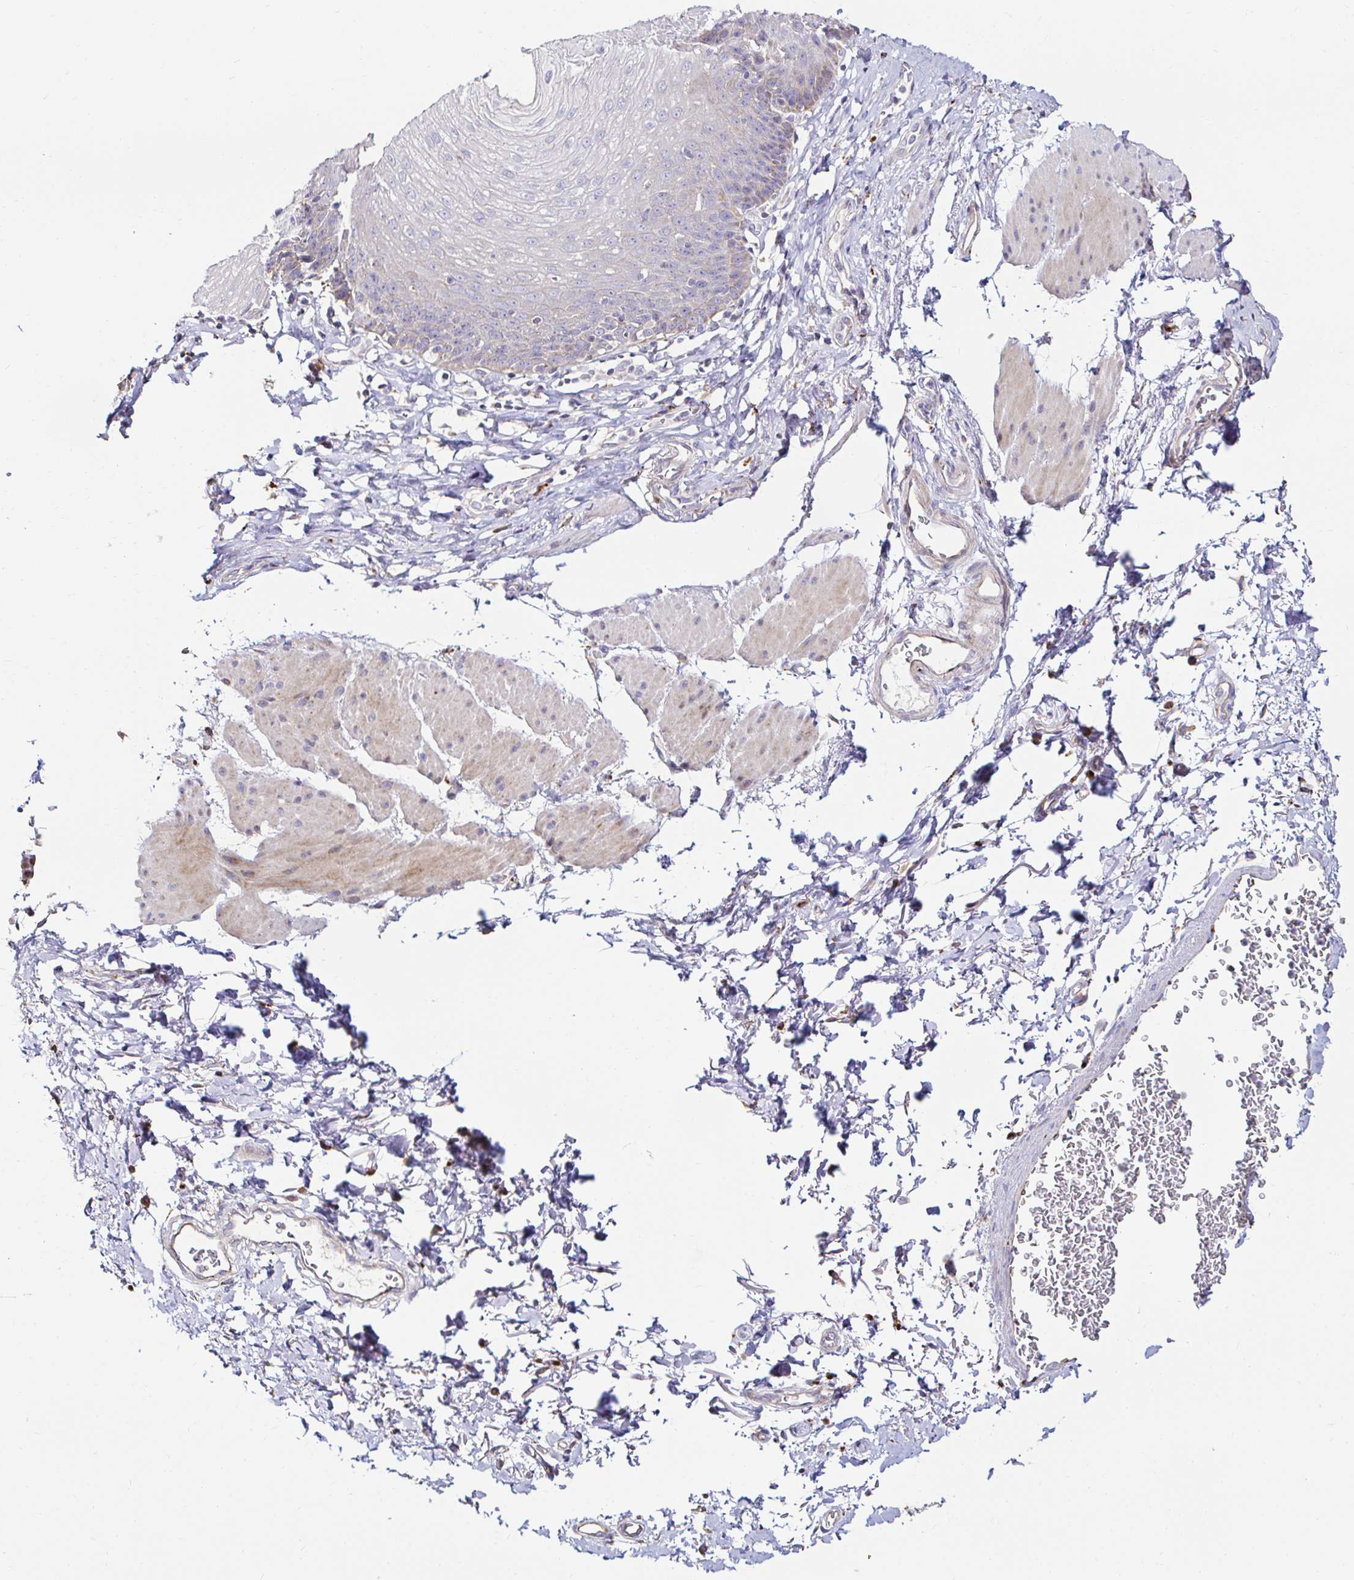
{"staining": {"intensity": "negative", "quantity": "none", "location": "none"}, "tissue": "esophagus", "cell_type": "Squamous epithelial cells", "image_type": "normal", "snomed": [{"axis": "morphology", "description": "Normal tissue, NOS"}, {"axis": "topography", "description": "Esophagus"}], "caption": "Esophagus was stained to show a protein in brown. There is no significant positivity in squamous epithelial cells. The staining is performed using DAB brown chromogen with nuclei counter-stained in using hematoxylin.", "gene": "GALNS", "patient": {"sex": "female", "age": 81}}